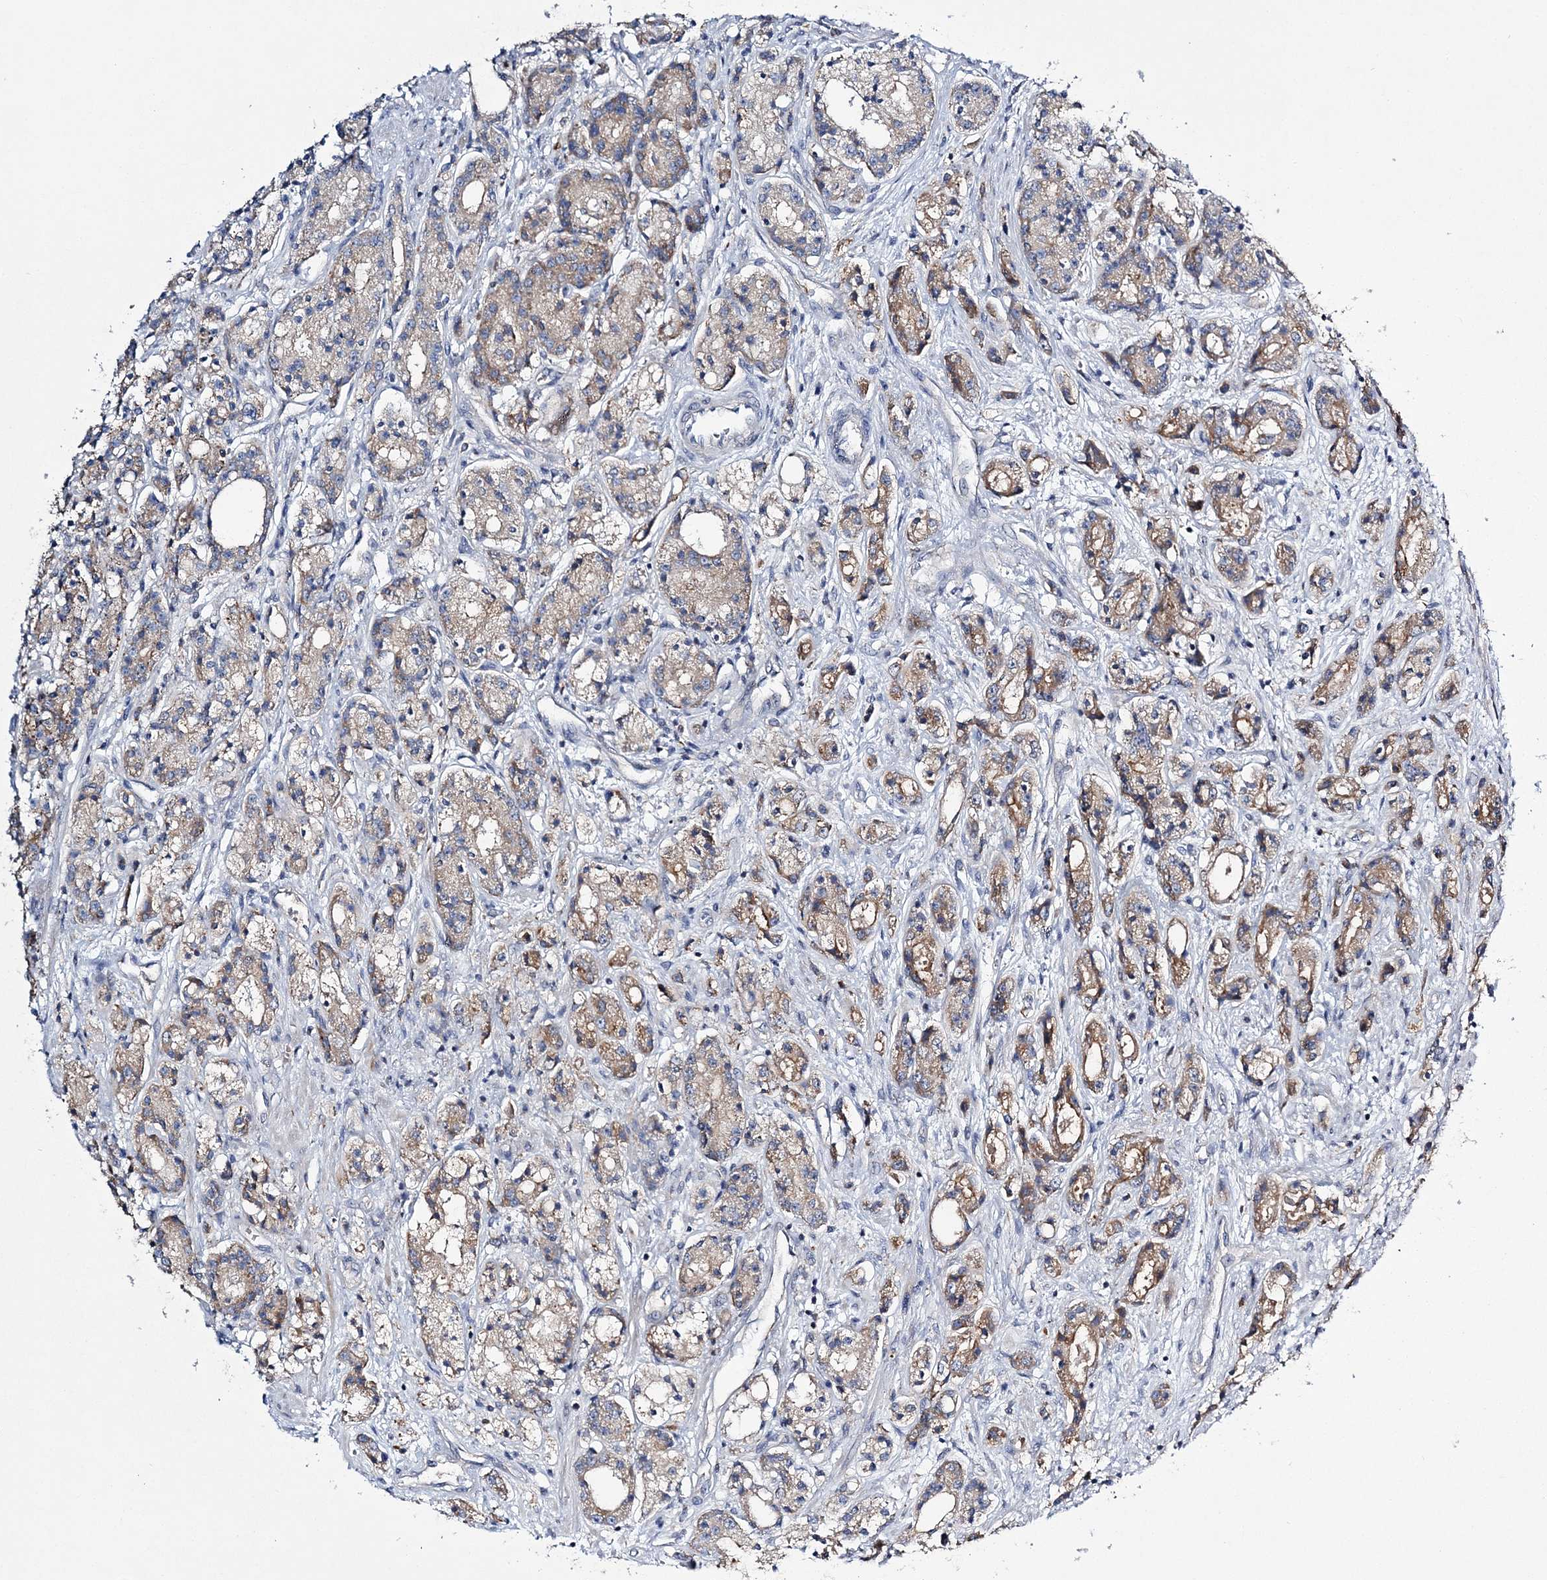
{"staining": {"intensity": "moderate", "quantity": ">75%", "location": "cytoplasmic/membranous"}, "tissue": "prostate cancer", "cell_type": "Tumor cells", "image_type": "cancer", "snomed": [{"axis": "morphology", "description": "Adenocarcinoma, High grade"}, {"axis": "topography", "description": "Prostate"}], "caption": "Immunohistochemical staining of prostate cancer (high-grade adenocarcinoma) exhibits moderate cytoplasmic/membranous protein expression in approximately >75% of tumor cells.", "gene": "ATP11B", "patient": {"sex": "male", "age": 60}}